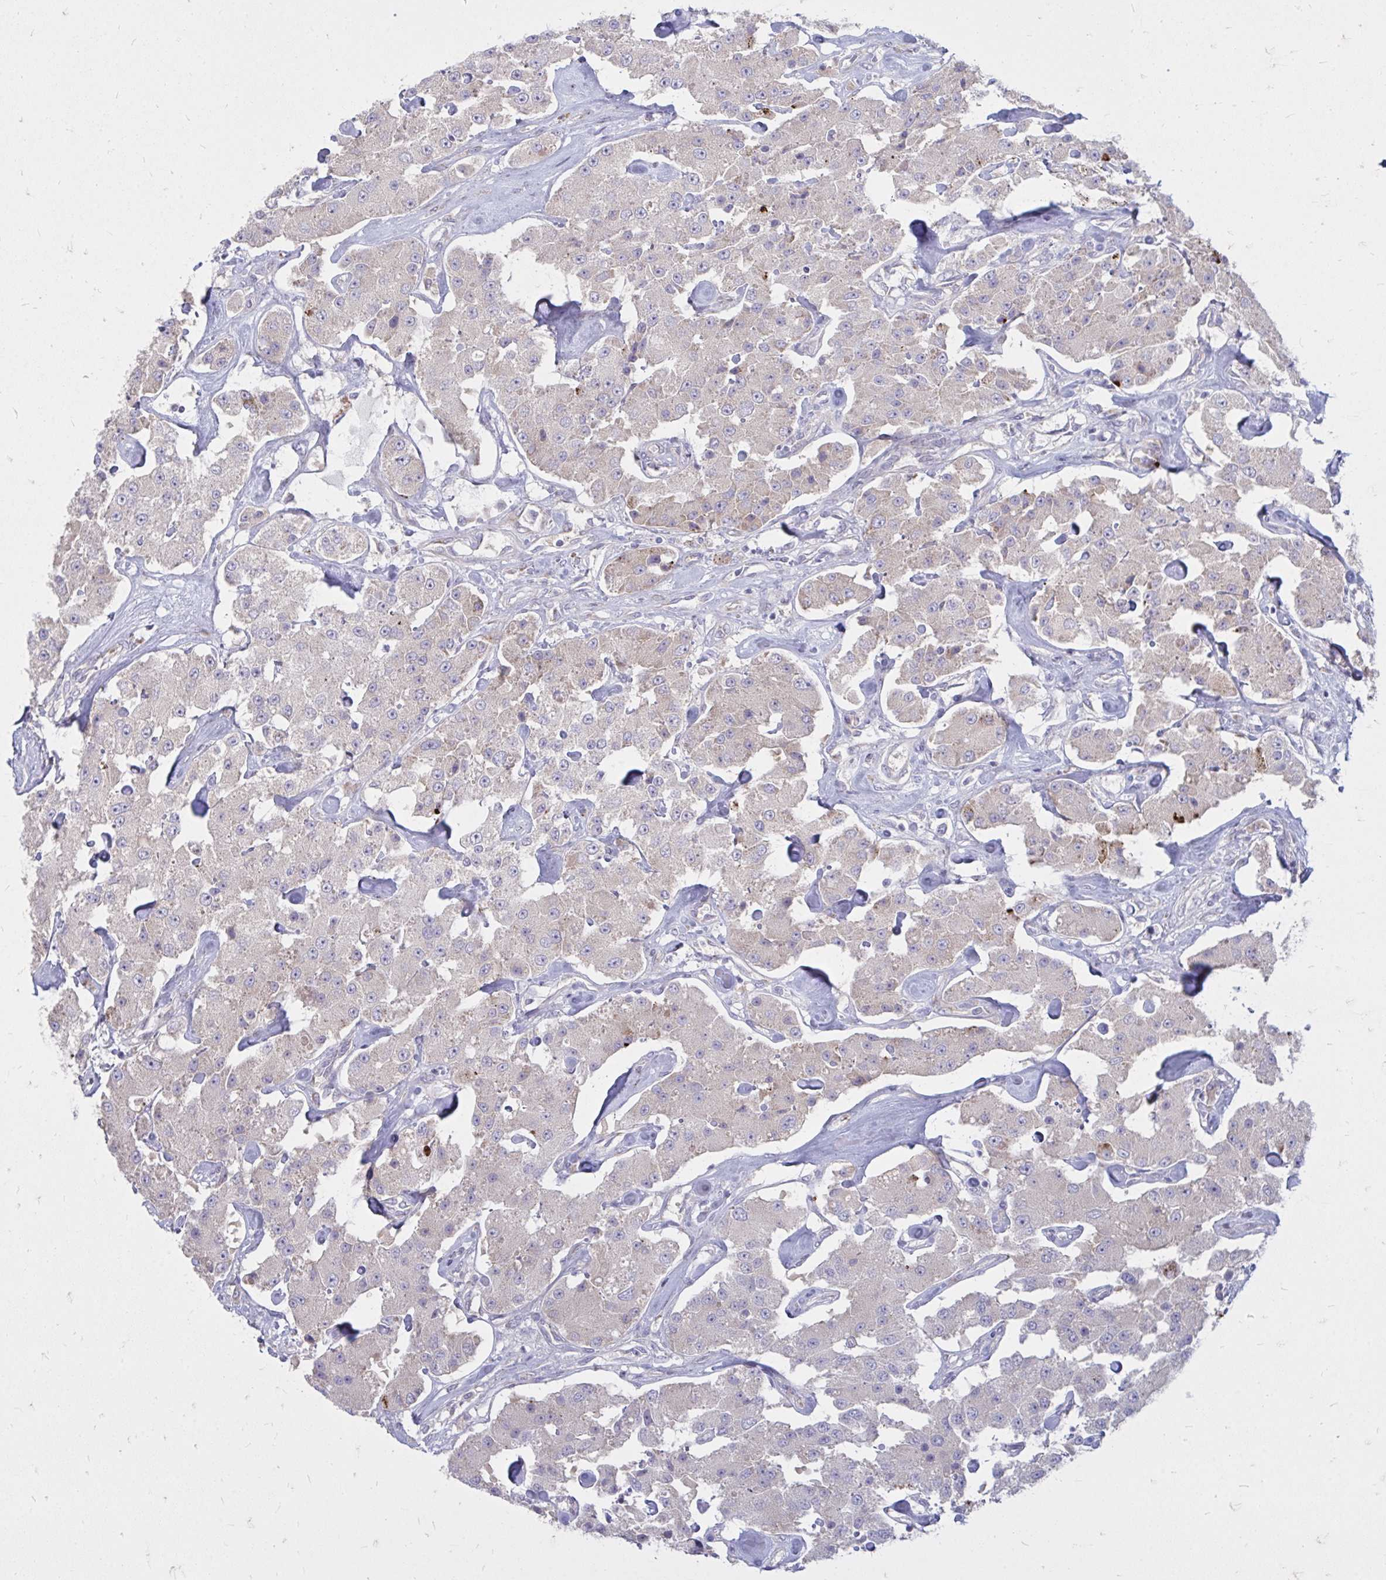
{"staining": {"intensity": "negative", "quantity": "none", "location": "none"}, "tissue": "carcinoid", "cell_type": "Tumor cells", "image_type": "cancer", "snomed": [{"axis": "morphology", "description": "Carcinoid, malignant, NOS"}, {"axis": "topography", "description": "Pancreas"}], "caption": "Immunohistochemical staining of carcinoid (malignant) exhibits no significant positivity in tumor cells. Brightfield microscopy of immunohistochemistry (IHC) stained with DAB (3,3'-diaminobenzidine) (brown) and hematoxylin (blue), captured at high magnification.", "gene": "RAB6B", "patient": {"sex": "male", "age": 41}}